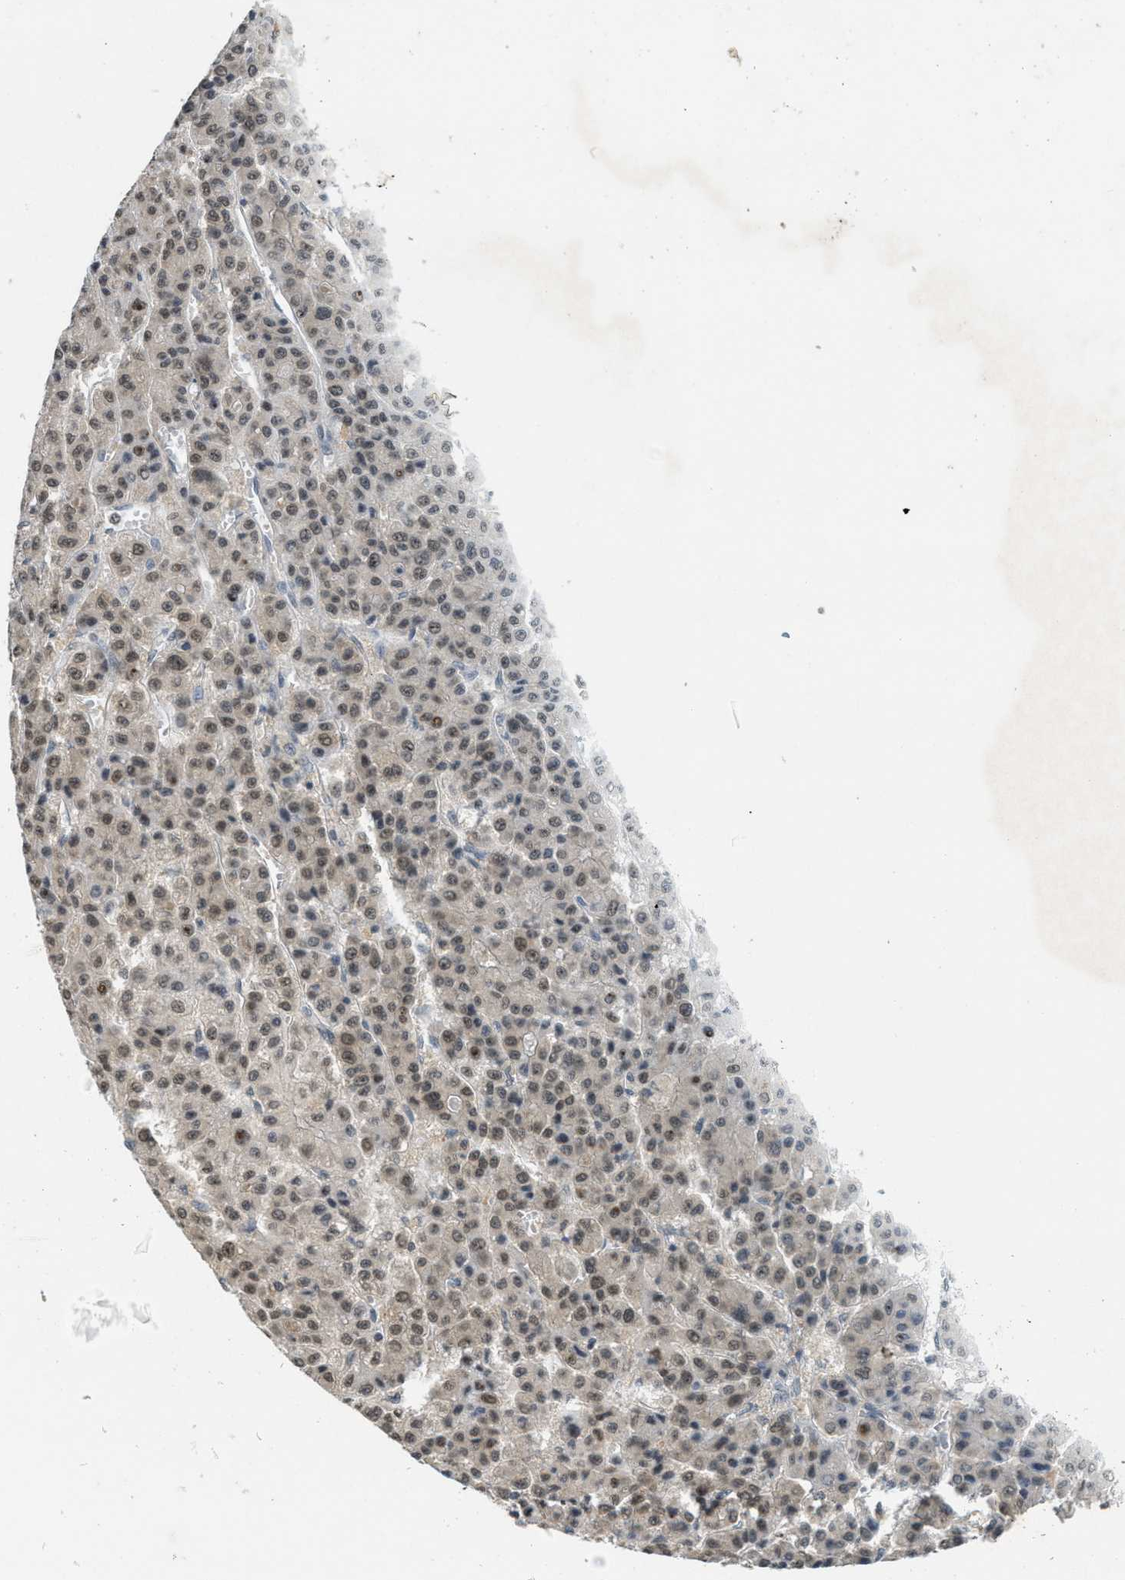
{"staining": {"intensity": "moderate", "quantity": "25%-75%", "location": "nuclear"}, "tissue": "liver cancer", "cell_type": "Tumor cells", "image_type": "cancer", "snomed": [{"axis": "morphology", "description": "Carcinoma, Hepatocellular, NOS"}, {"axis": "topography", "description": "Liver"}], "caption": "A brown stain shows moderate nuclear expression of a protein in hepatocellular carcinoma (liver) tumor cells. The protein of interest is shown in brown color, while the nuclei are stained blue.", "gene": "DNAJB1", "patient": {"sex": "male", "age": 70}}